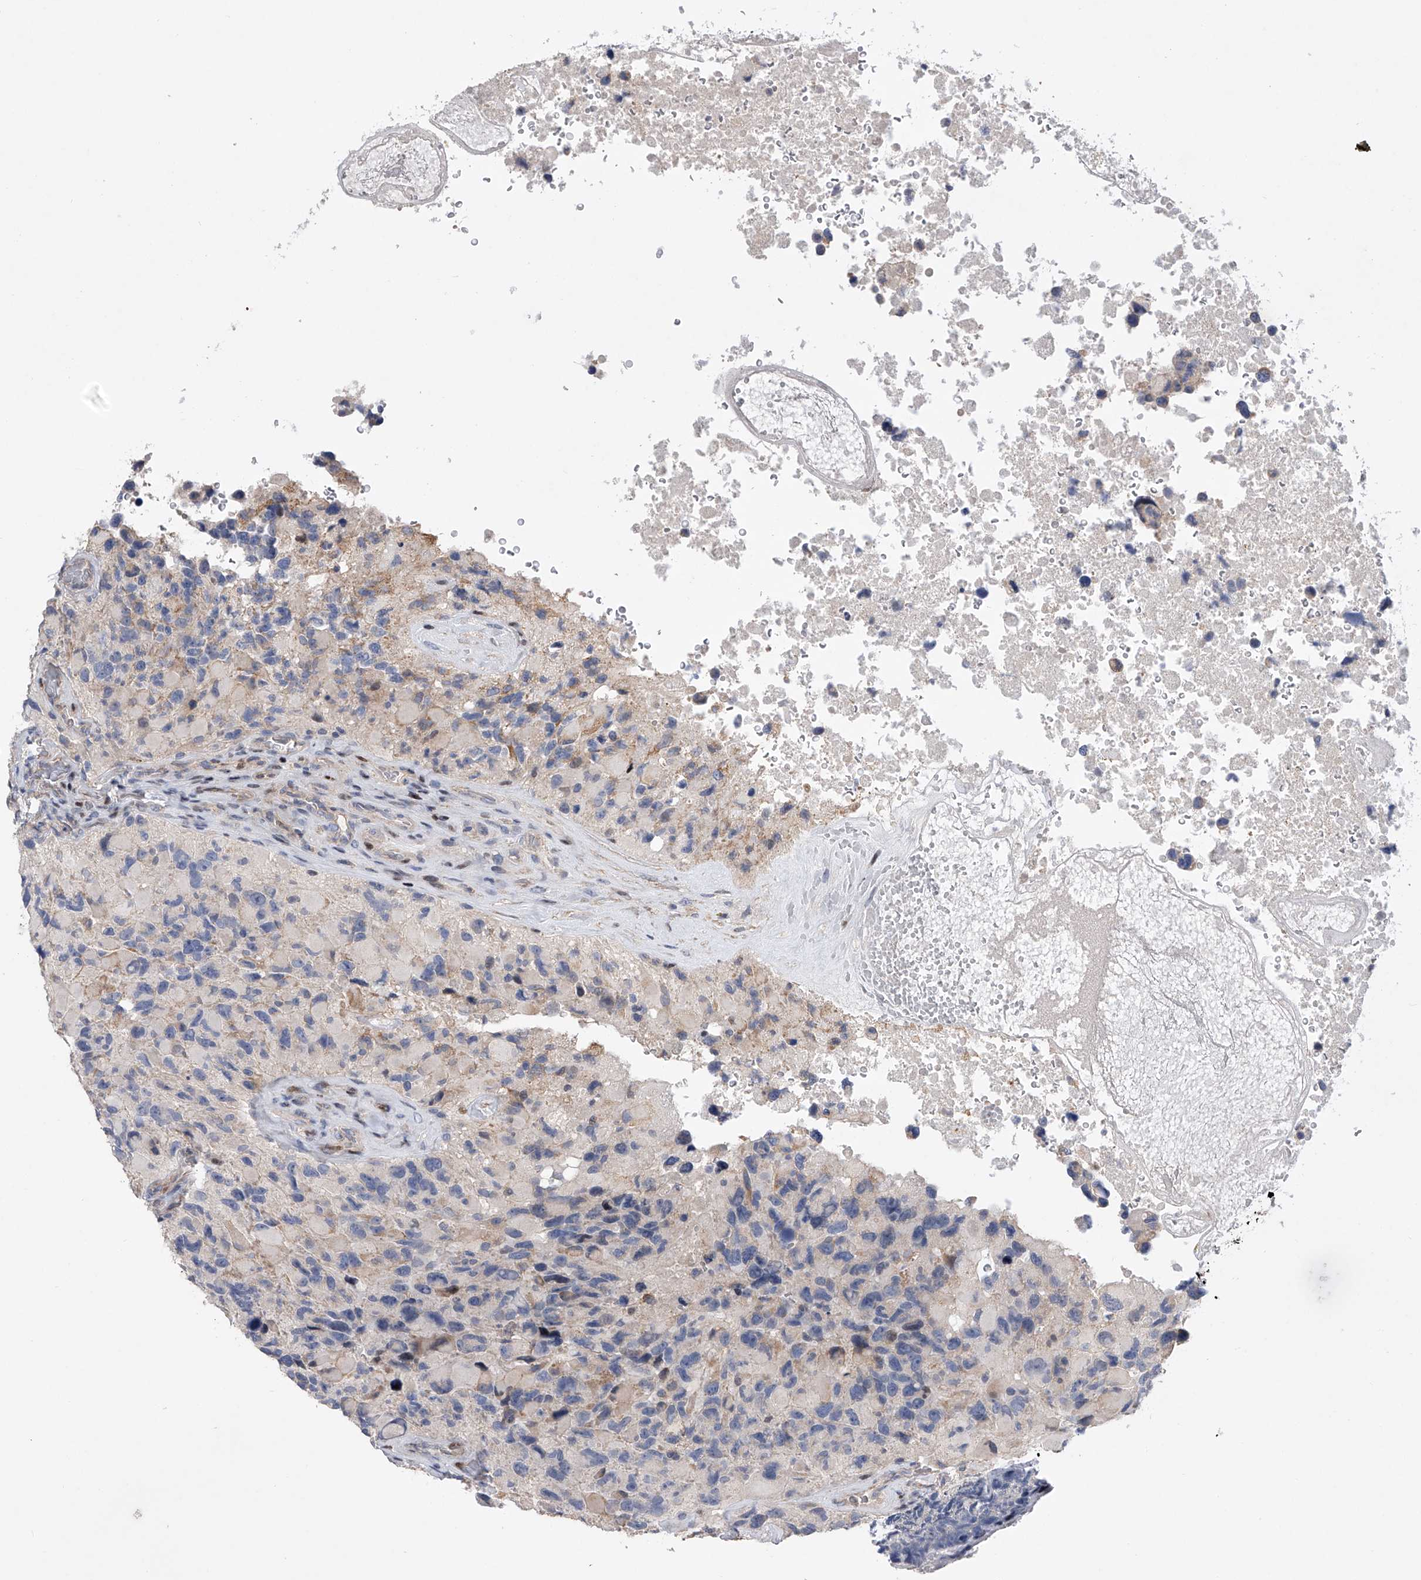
{"staining": {"intensity": "negative", "quantity": "none", "location": "none"}, "tissue": "glioma", "cell_type": "Tumor cells", "image_type": "cancer", "snomed": [{"axis": "morphology", "description": "Glioma, malignant, High grade"}, {"axis": "topography", "description": "Brain"}], "caption": "DAB immunohistochemical staining of human glioma exhibits no significant expression in tumor cells.", "gene": "CDH12", "patient": {"sex": "male", "age": 69}}